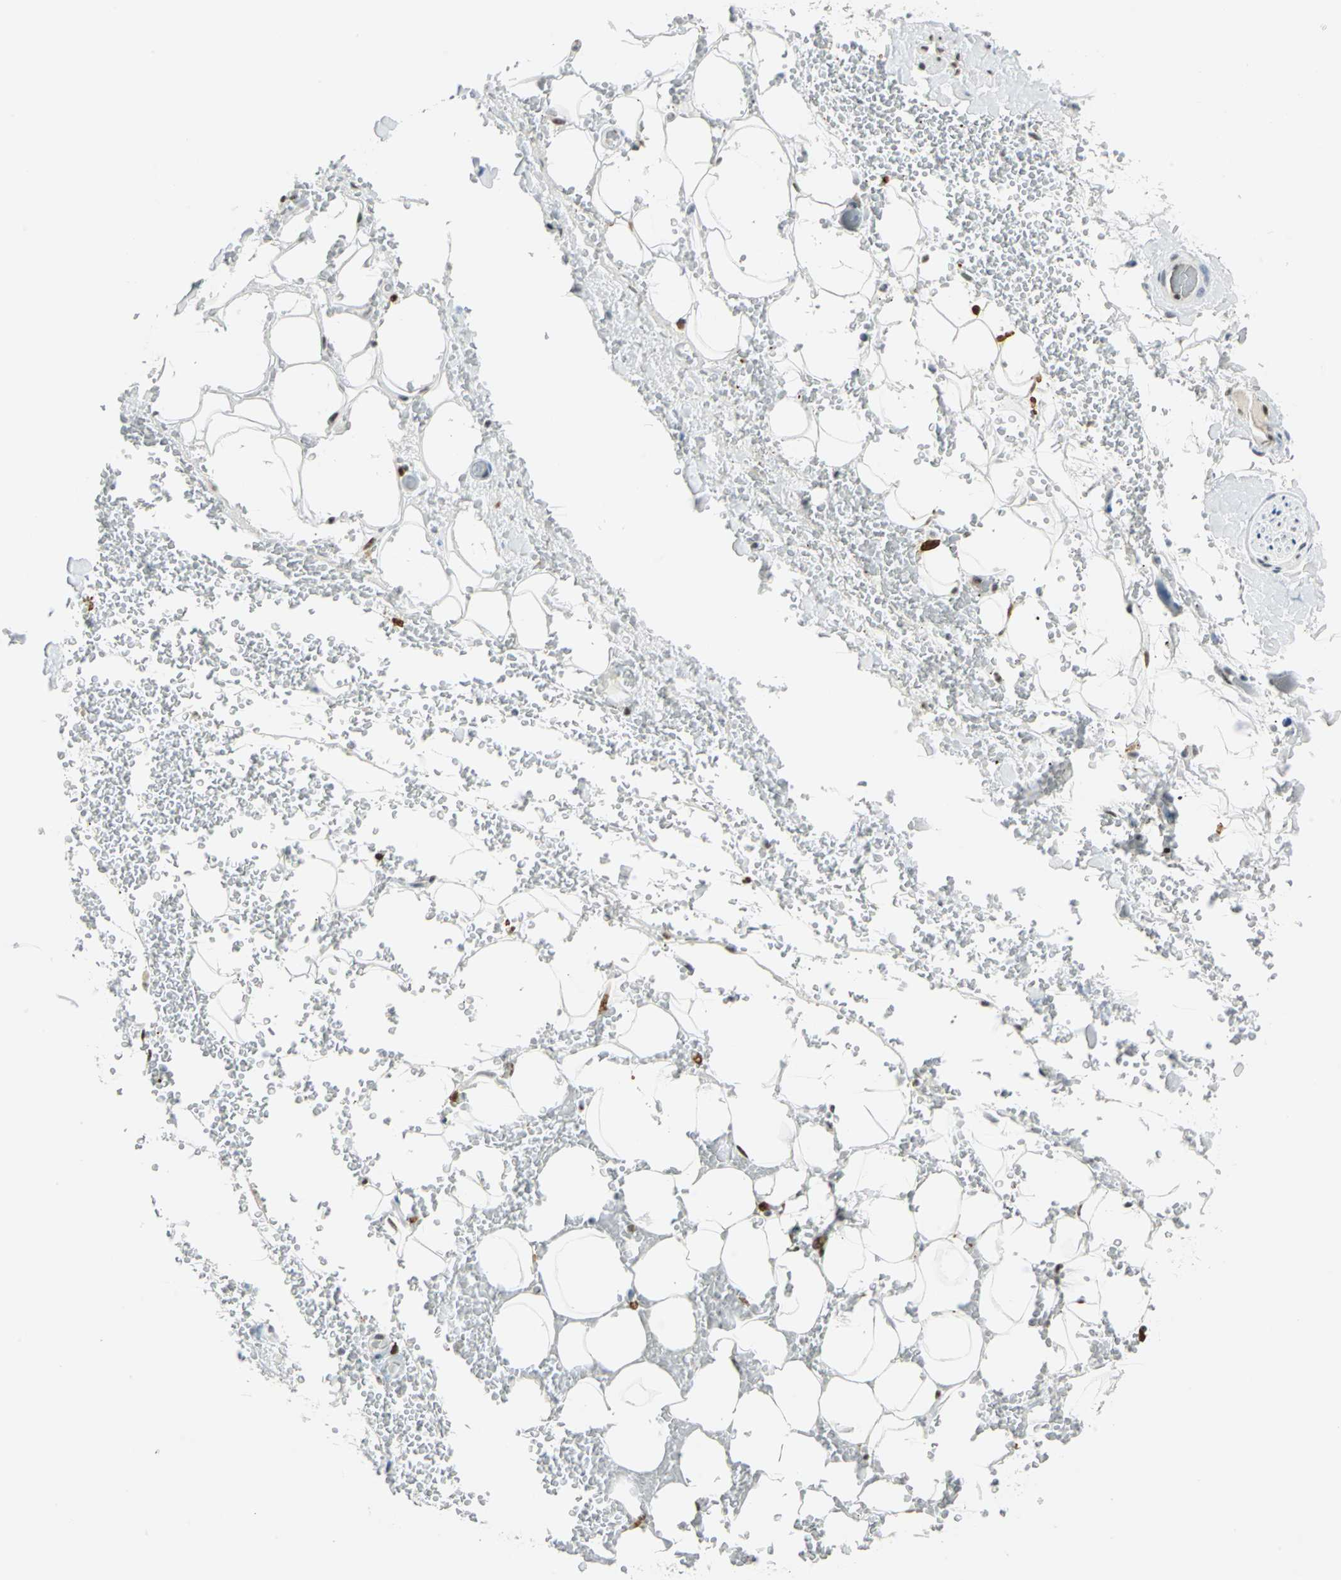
{"staining": {"intensity": "moderate", "quantity": "<25%", "location": "nuclear"}, "tissue": "adipose tissue", "cell_type": "Adipocytes", "image_type": "normal", "snomed": [{"axis": "morphology", "description": "Normal tissue, NOS"}, {"axis": "morphology", "description": "Inflammation, NOS"}, {"axis": "topography", "description": "Breast"}], "caption": "IHC (DAB (3,3'-diaminobenzidine)) staining of unremarkable adipose tissue displays moderate nuclear protein expression in about <25% of adipocytes. (IHC, brightfield microscopy, high magnification).", "gene": "MTMR10", "patient": {"sex": "female", "age": 65}}